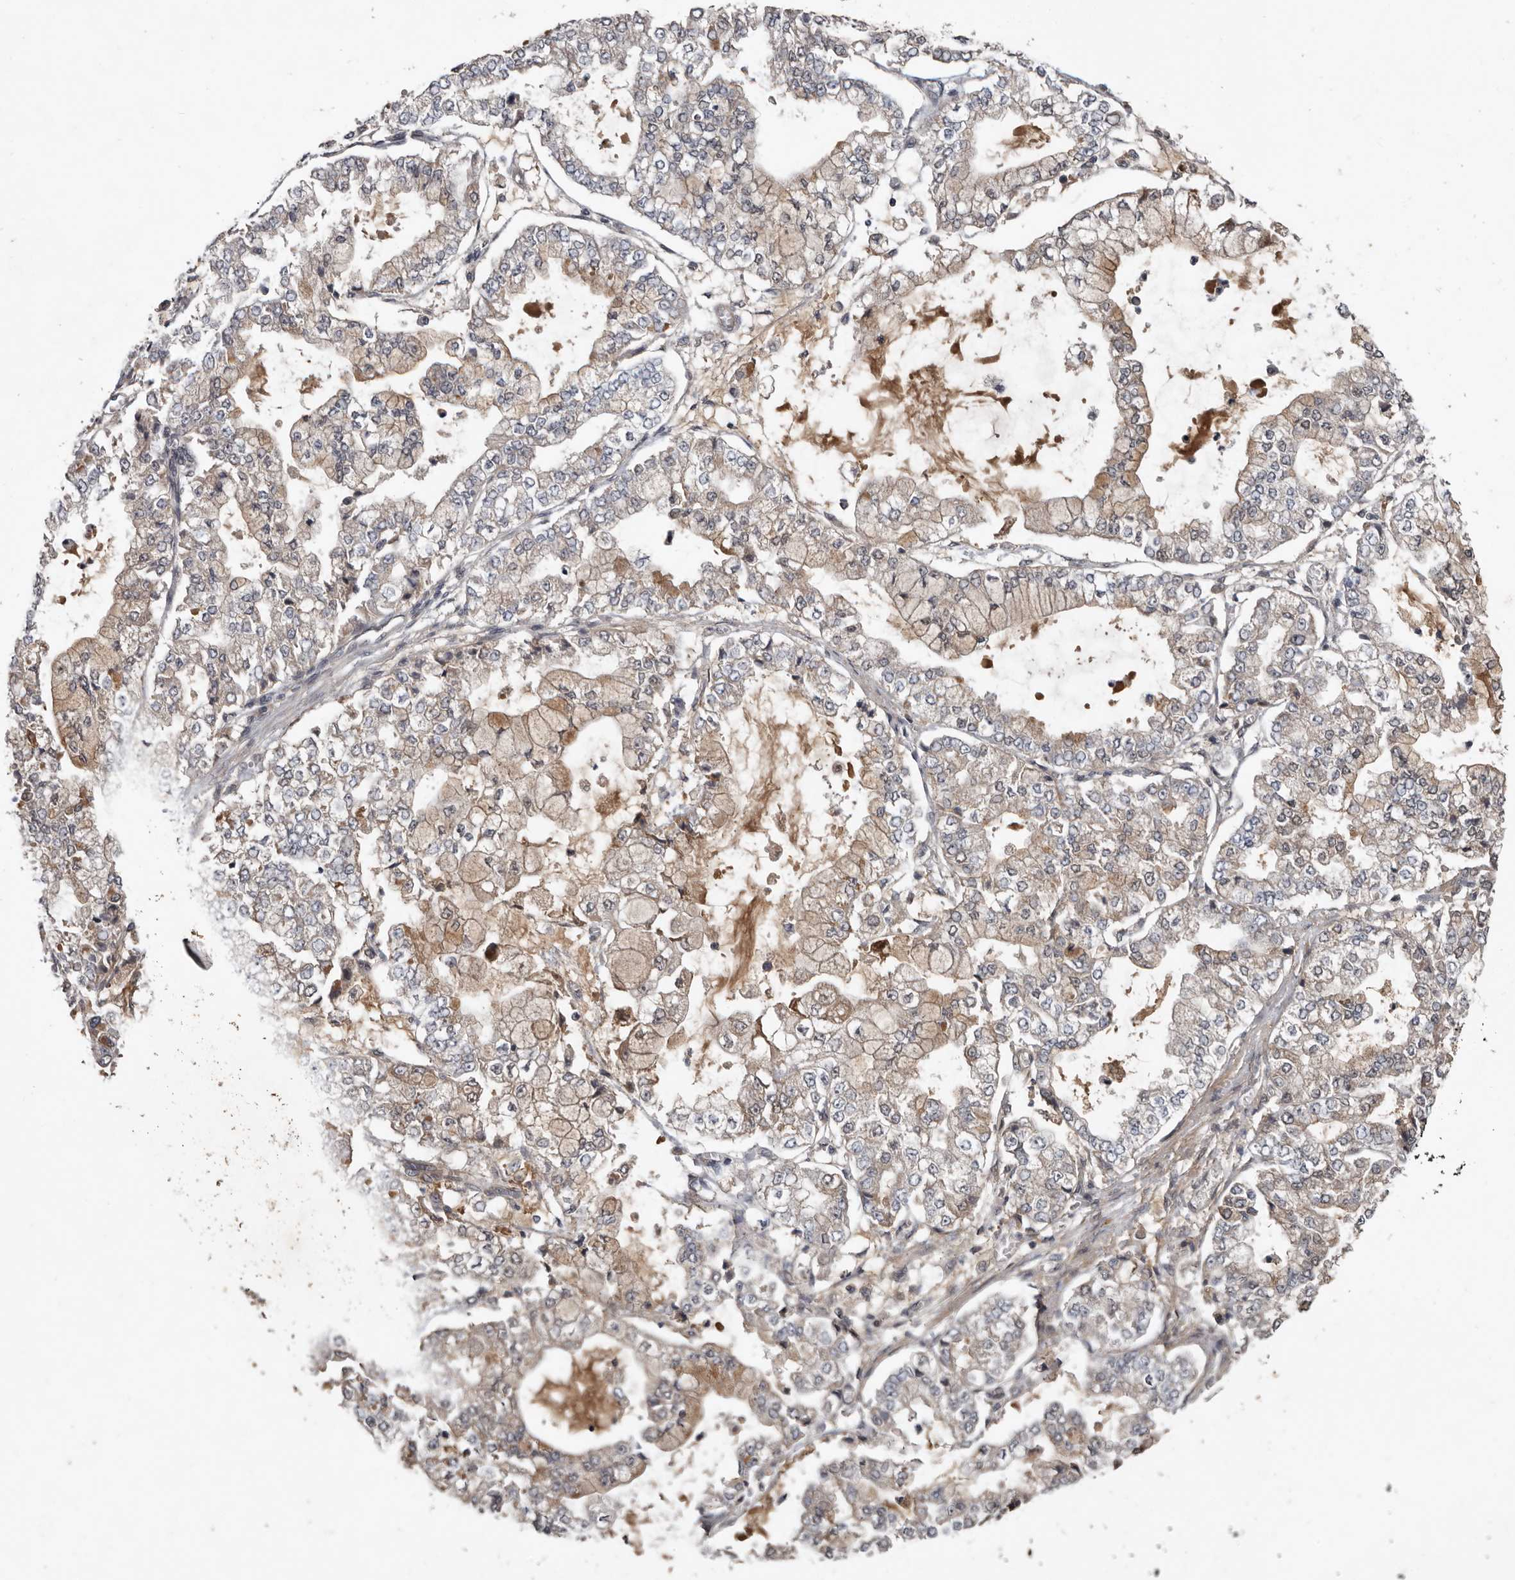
{"staining": {"intensity": "weak", "quantity": "25%-75%", "location": "cytoplasmic/membranous,nuclear"}, "tissue": "stomach cancer", "cell_type": "Tumor cells", "image_type": "cancer", "snomed": [{"axis": "morphology", "description": "Adenocarcinoma, NOS"}, {"axis": "topography", "description": "Stomach"}], "caption": "A high-resolution photomicrograph shows immunohistochemistry staining of stomach cancer, which exhibits weak cytoplasmic/membranous and nuclear positivity in about 25%-75% of tumor cells.", "gene": "DNAJB4", "patient": {"sex": "male", "age": 76}}